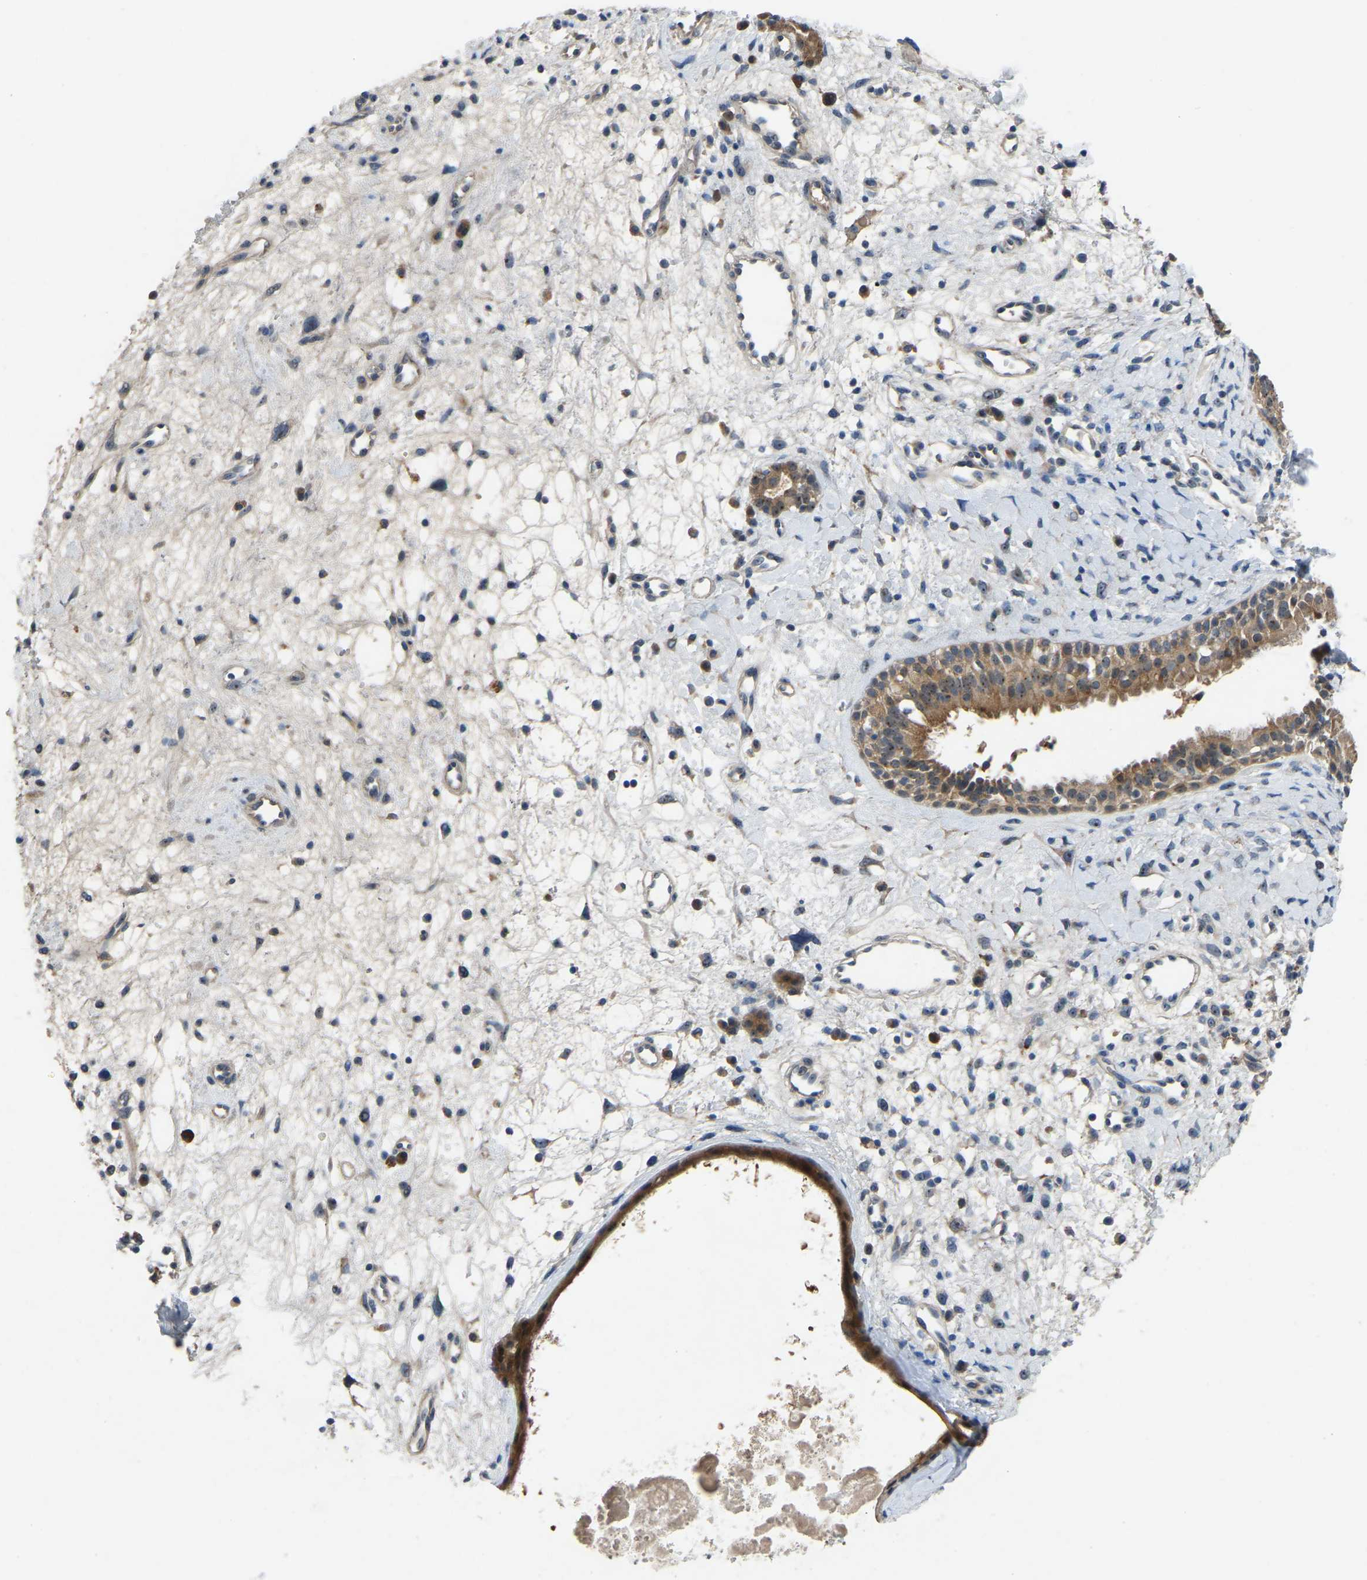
{"staining": {"intensity": "moderate", "quantity": ">75%", "location": "cytoplasmic/membranous,nuclear"}, "tissue": "nasopharynx", "cell_type": "Respiratory epithelial cells", "image_type": "normal", "snomed": [{"axis": "morphology", "description": "Normal tissue, NOS"}, {"axis": "topography", "description": "Nasopharynx"}], "caption": "IHC photomicrograph of unremarkable nasopharynx stained for a protein (brown), which demonstrates medium levels of moderate cytoplasmic/membranous,nuclear expression in about >75% of respiratory epithelial cells.", "gene": "FHIT", "patient": {"sex": "male", "age": 22}}